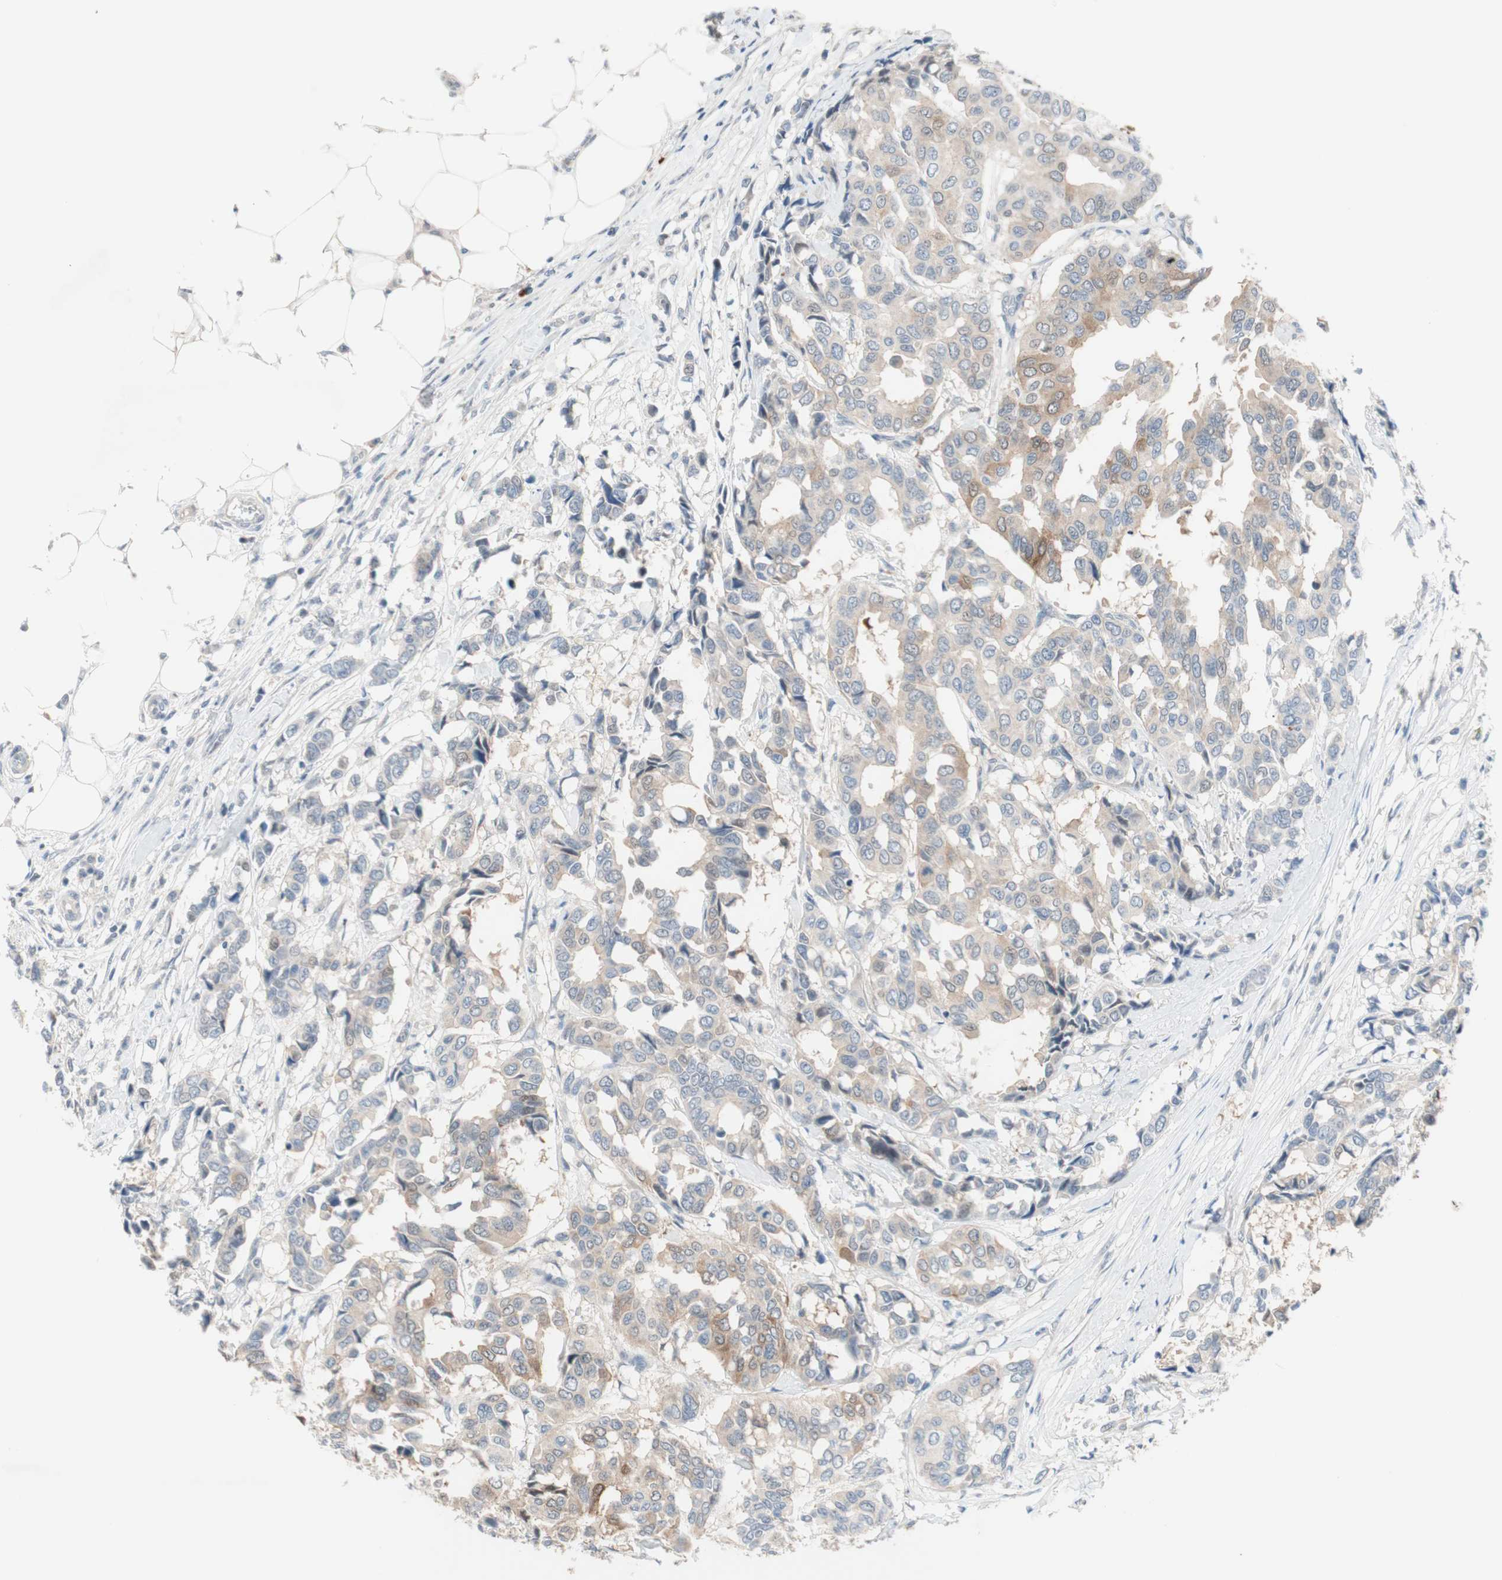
{"staining": {"intensity": "moderate", "quantity": "<25%", "location": "cytoplasmic/membranous"}, "tissue": "breast cancer", "cell_type": "Tumor cells", "image_type": "cancer", "snomed": [{"axis": "morphology", "description": "Duct carcinoma"}, {"axis": "topography", "description": "Breast"}], "caption": "An IHC photomicrograph of neoplastic tissue is shown. Protein staining in brown highlights moderate cytoplasmic/membranous positivity in breast cancer within tumor cells.", "gene": "PDZK1", "patient": {"sex": "female", "age": 87}}